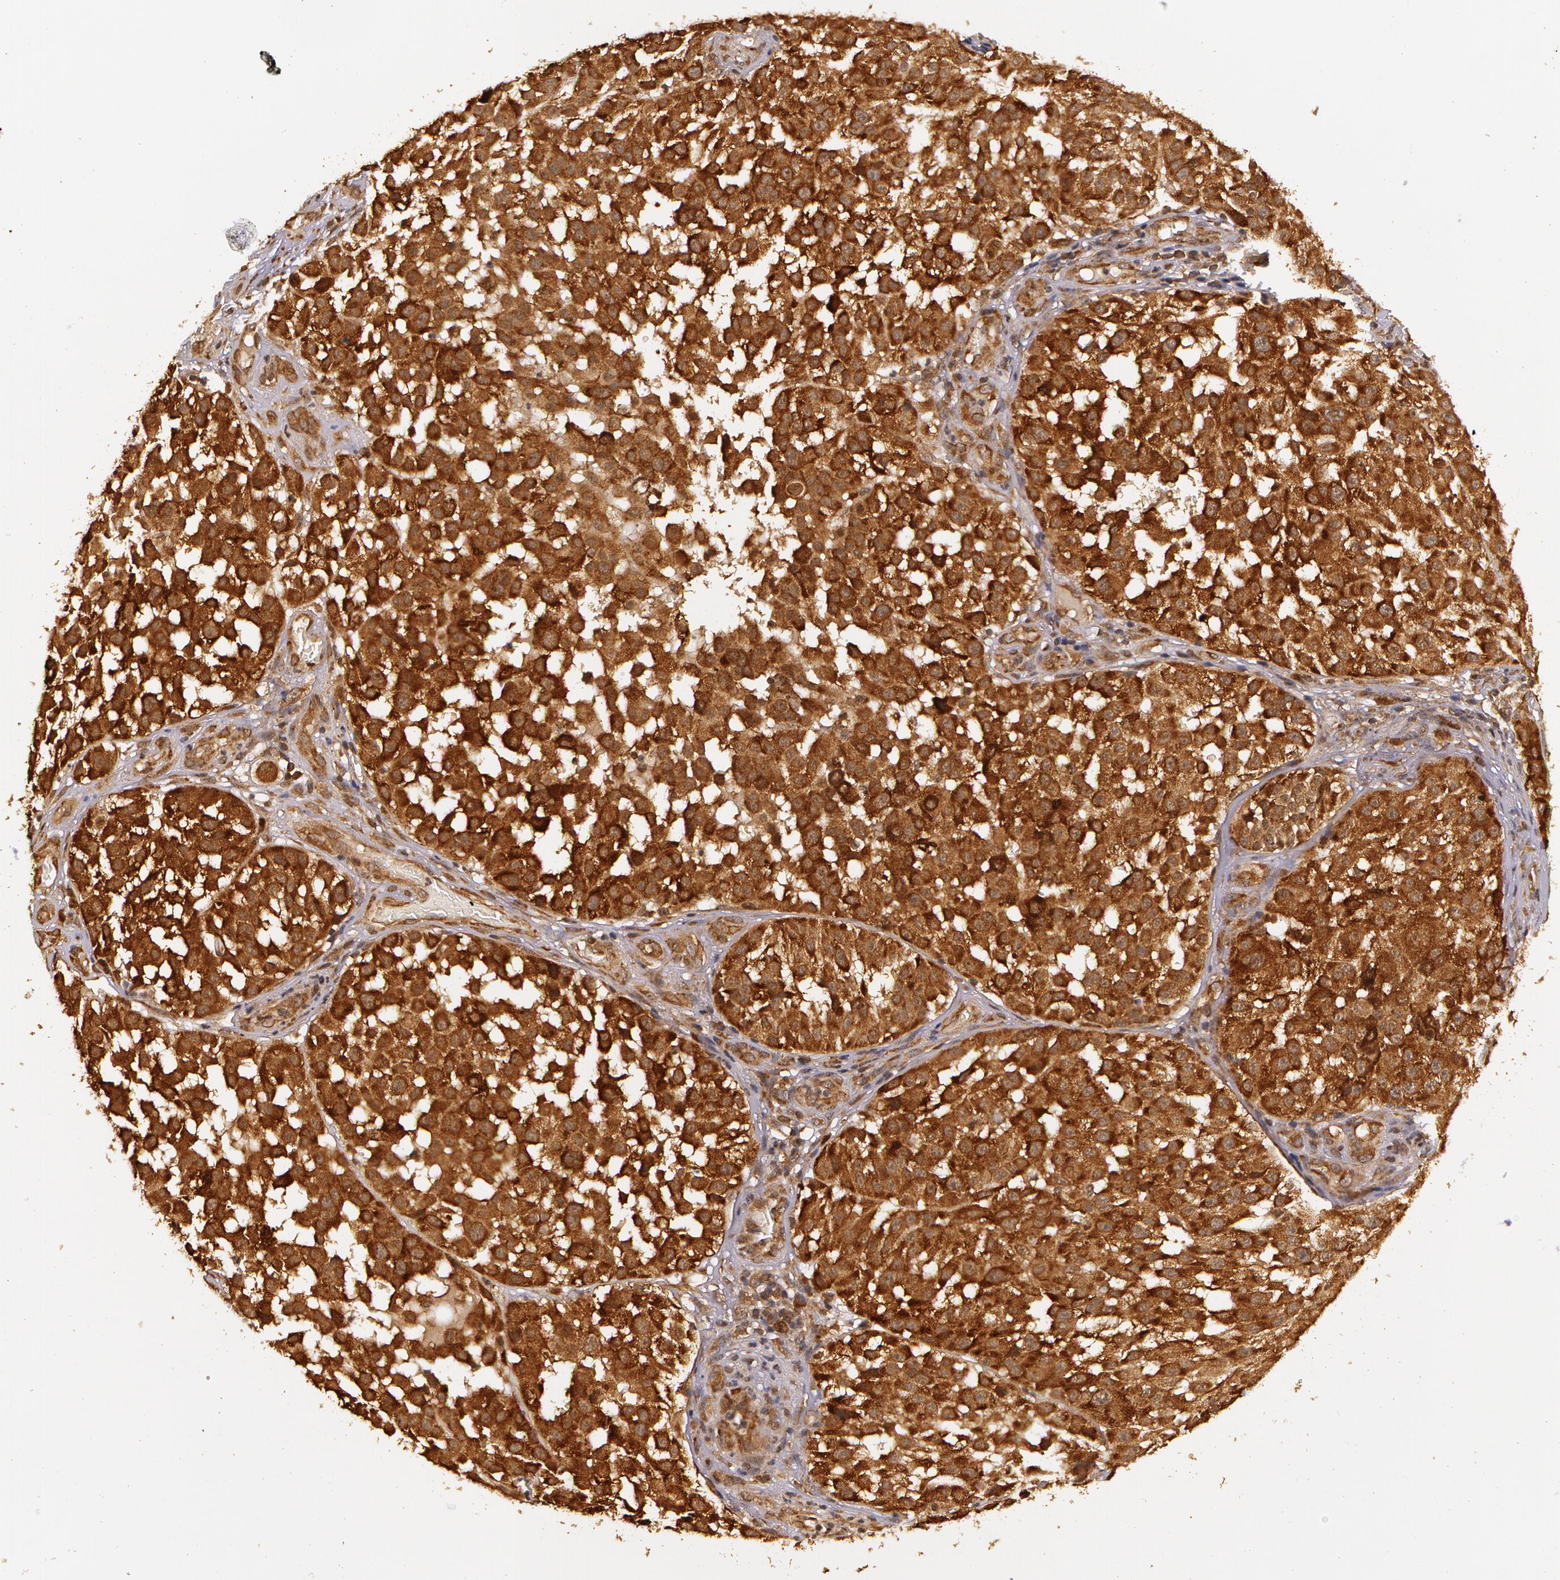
{"staining": {"intensity": "strong", "quantity": ">75%", "location": "cytoplasmic/membranous"}, "tissue": "melanoma", "cell_type": "Tumor cells", "image_type": "cancer", "snomed": [{"axis": "morphology", "description": "Malignant melanoma, NOS"}, {"axis": "topography", "description": "Skin"}], "caption": "Malignant melanoma stained for a protein (brown) exhibits strong cytoplasmic/membranous positive expression in about >75% of tumor cells.", "gene": "ASCC2", "patient": {"sex": "female", "age": 64}}